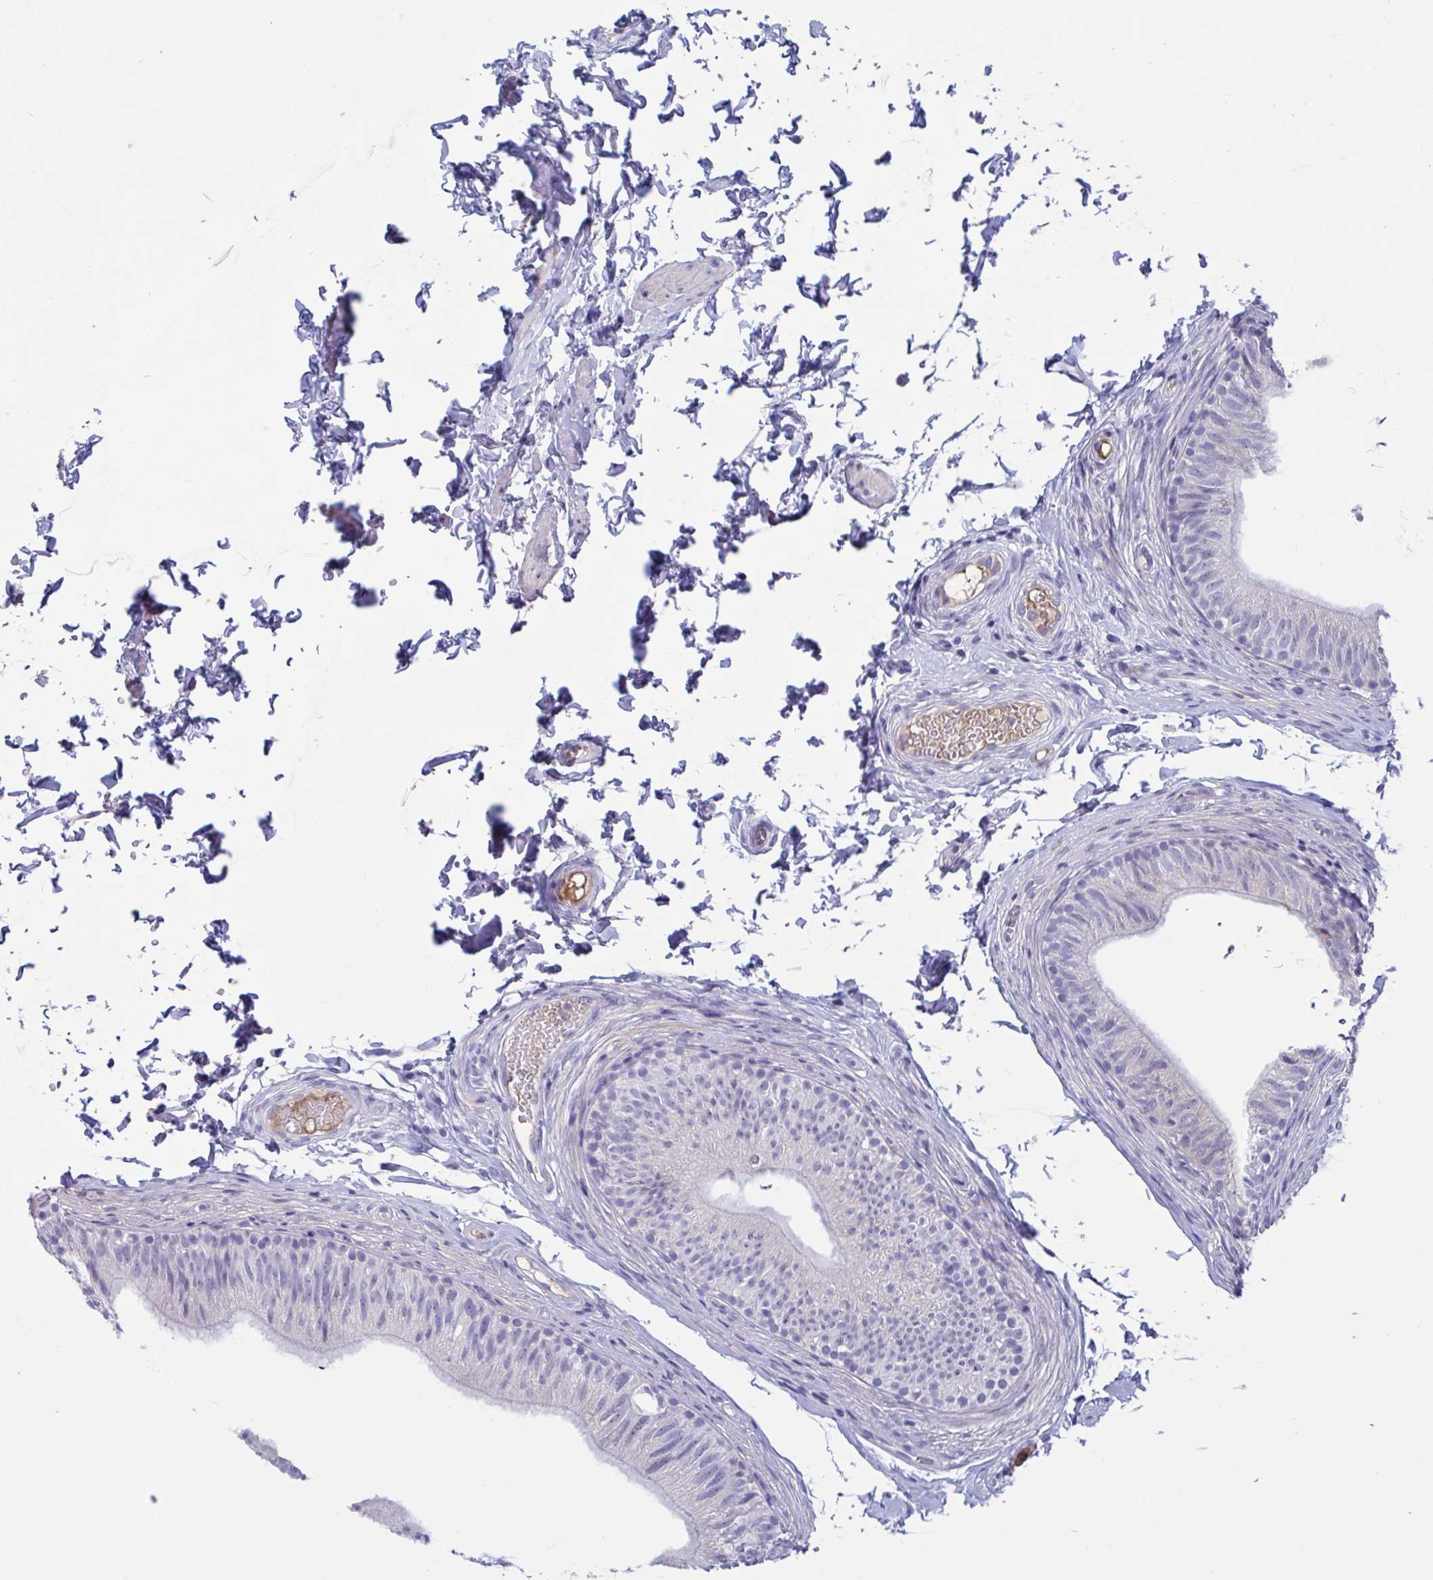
{"staining": {"intensity": "negative", "quantity": "none", "location": "none"}, "tissue": "epididymis", "cell_type": "Glandular cells", "image_type": "normal", "snomed": [{"axis": "morphology", "description": "Normal tissue, NOS"}, {"axis": "topography", "description": "Epididymis, spermatic cord, NOS"}, {"axis": "topography", "description": "Epididymis"}, {"axis": "topography", "description": "Peripheral nerve tissue"}], "caption": "High power microscopy histopathology image of an immunohistochemistry image of normal epididymis, revealing no significant staining in glandular cells.", "gene": "MS4A14", "patient": {"sex": "male", "age": 29}}